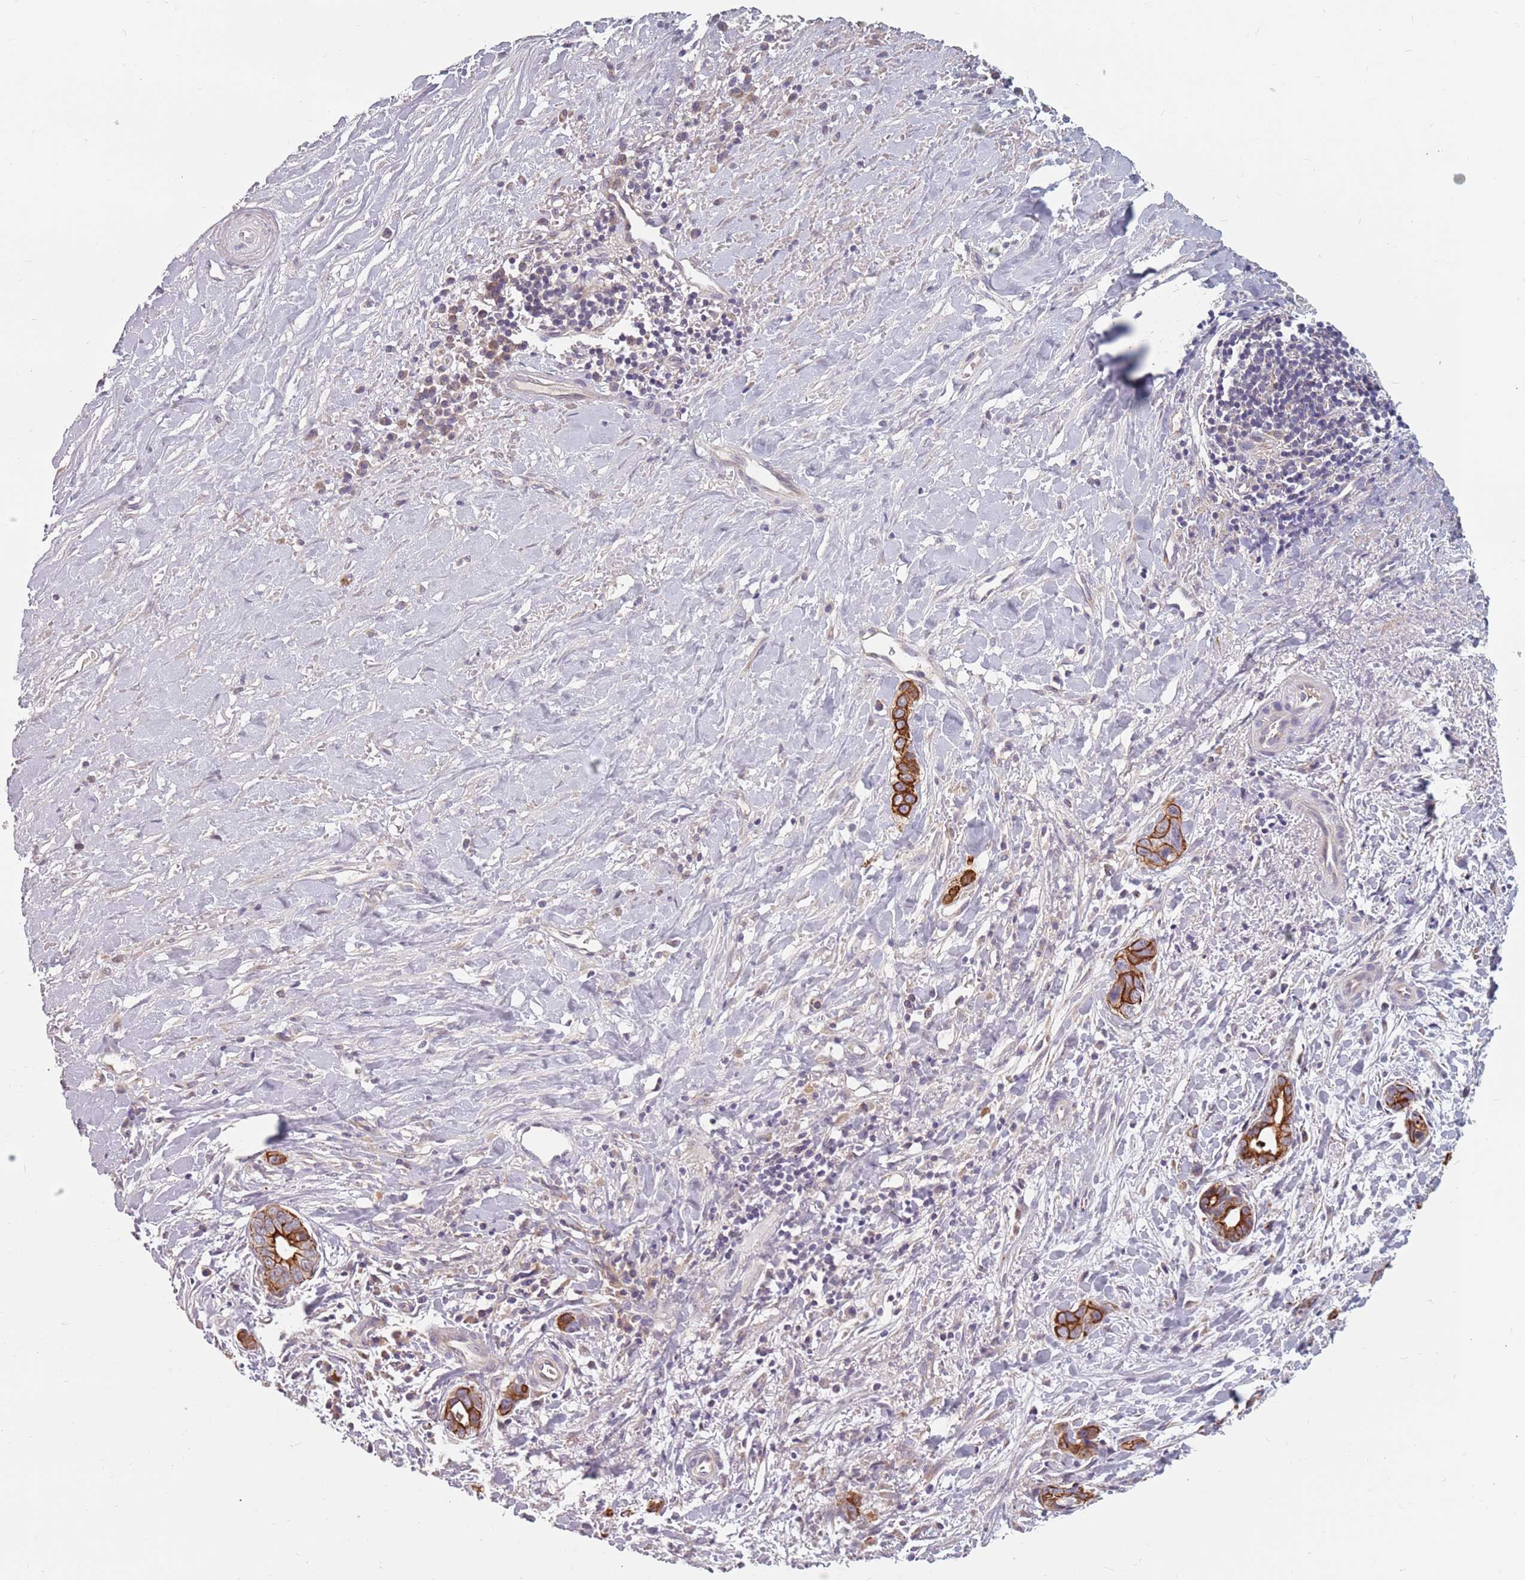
{"staining": {"intensity": "strong", "quantity": ">75%", "location": "cytoplasmic/membranous"}, "tissue": "liver cancer", "cell_type": "Tumor cells", "image_type": "cancer", "snomed": [{"axis": "morphology", "description": "Cholangiocarcinoma"}, {"axis": "topography", "description": "Liver"}], "caption": "Immunohistochemical staining of liver cancer reveals strong cytoplasmic/membranous protein staining in approximately >75% of tumor cells.", "gene": "ADAL", "patient": {"sex": "female", "age": 79}}